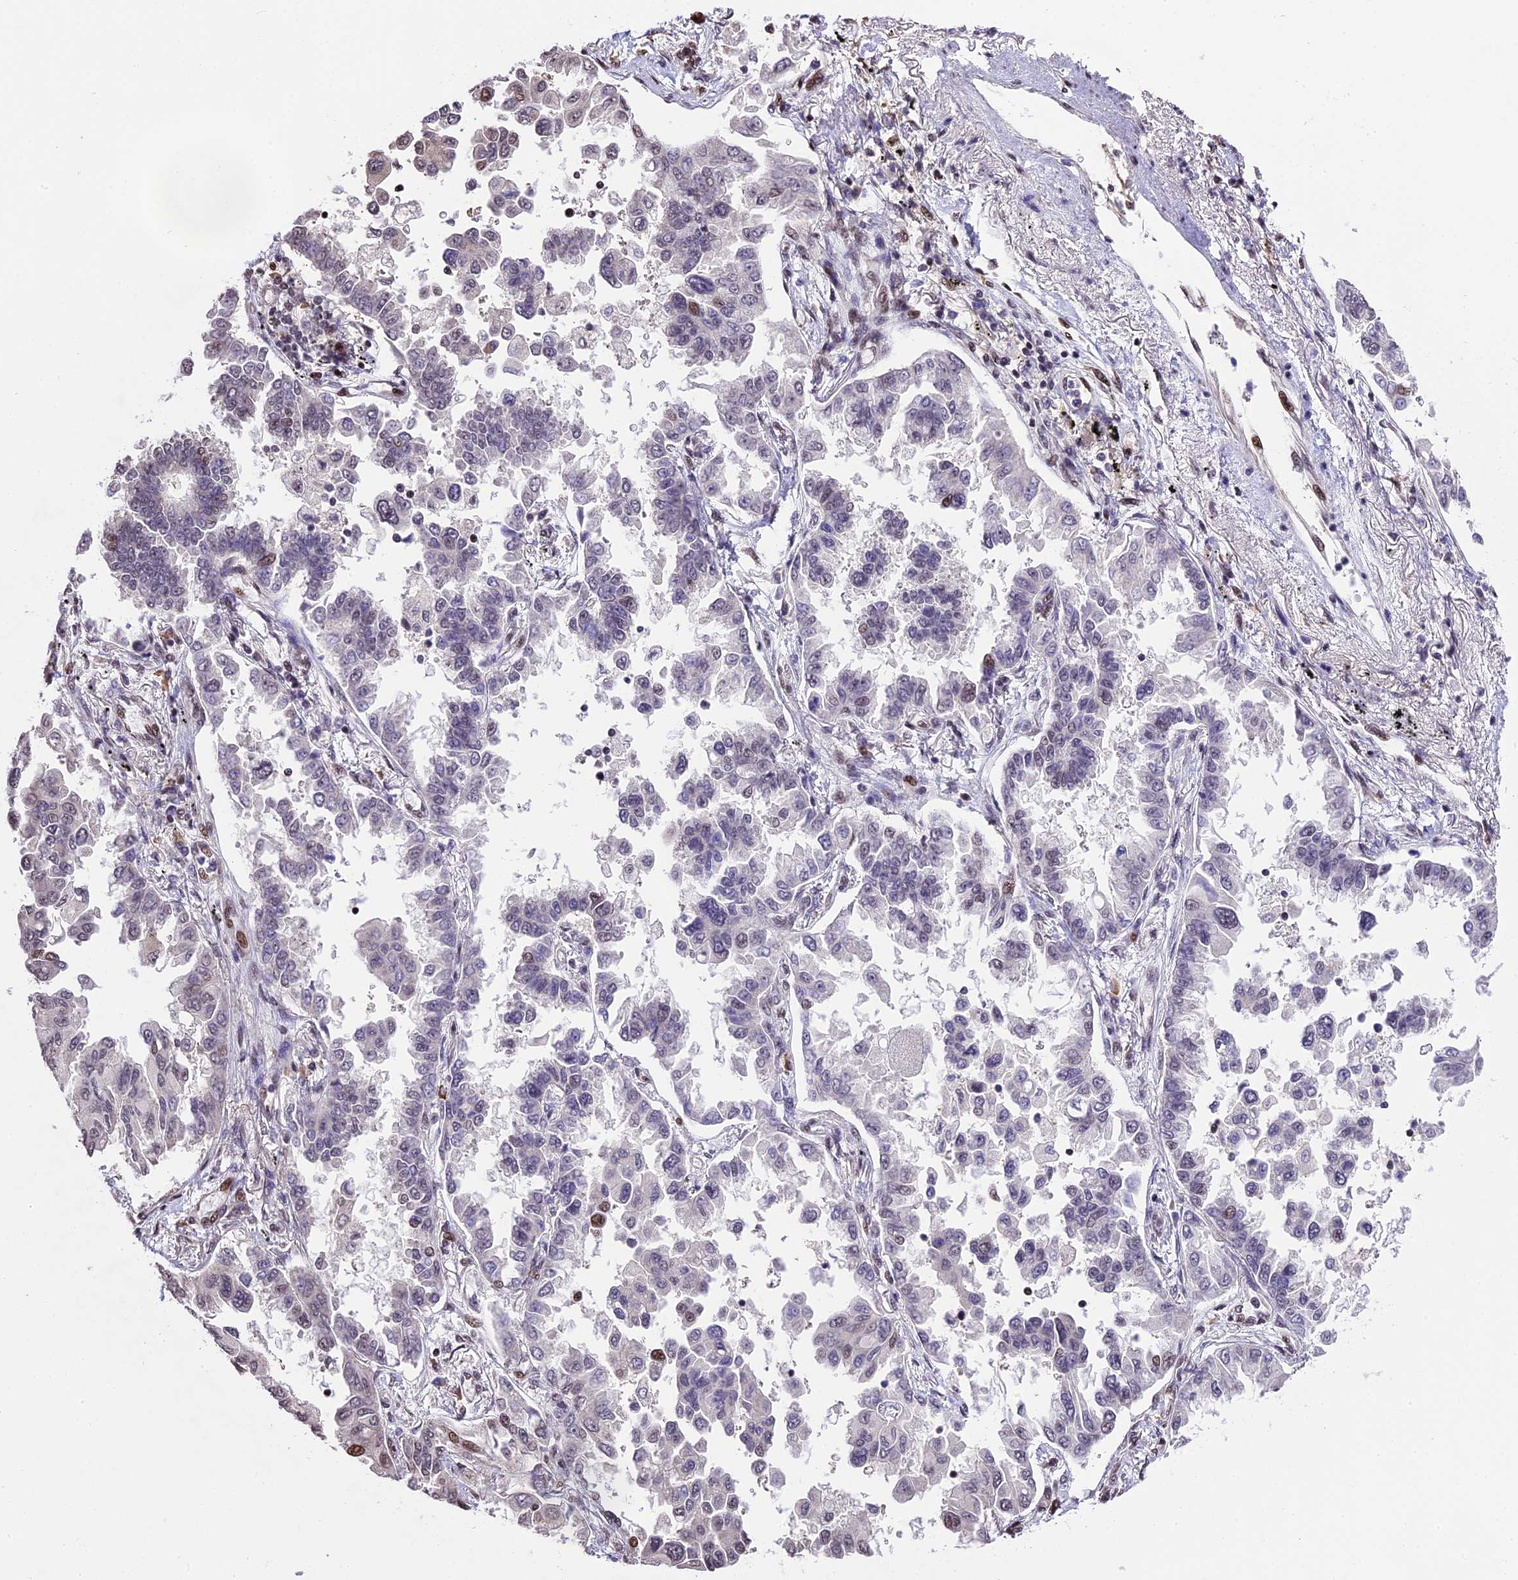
{"staining": {"intensity": "moderate", "quantity": "25%-75%", "location": "nuclear"}, "tissue": "lung cancer", "cell_type": "Tumor cells", "image_type": "cancer", "snomed": [{"axis": "morphology", "description": "Adenocarcinoma, NOS"}, {"axis": "topography", "description": "Lung"}], "caption": "A medium amount of moderate nuclear expression is present in approximately 25%-75% of tumor cells in adenocarcinoma (lung) tissue.", "gene": "POLR3E", "patient": {"sex": "female", "age": 67}}